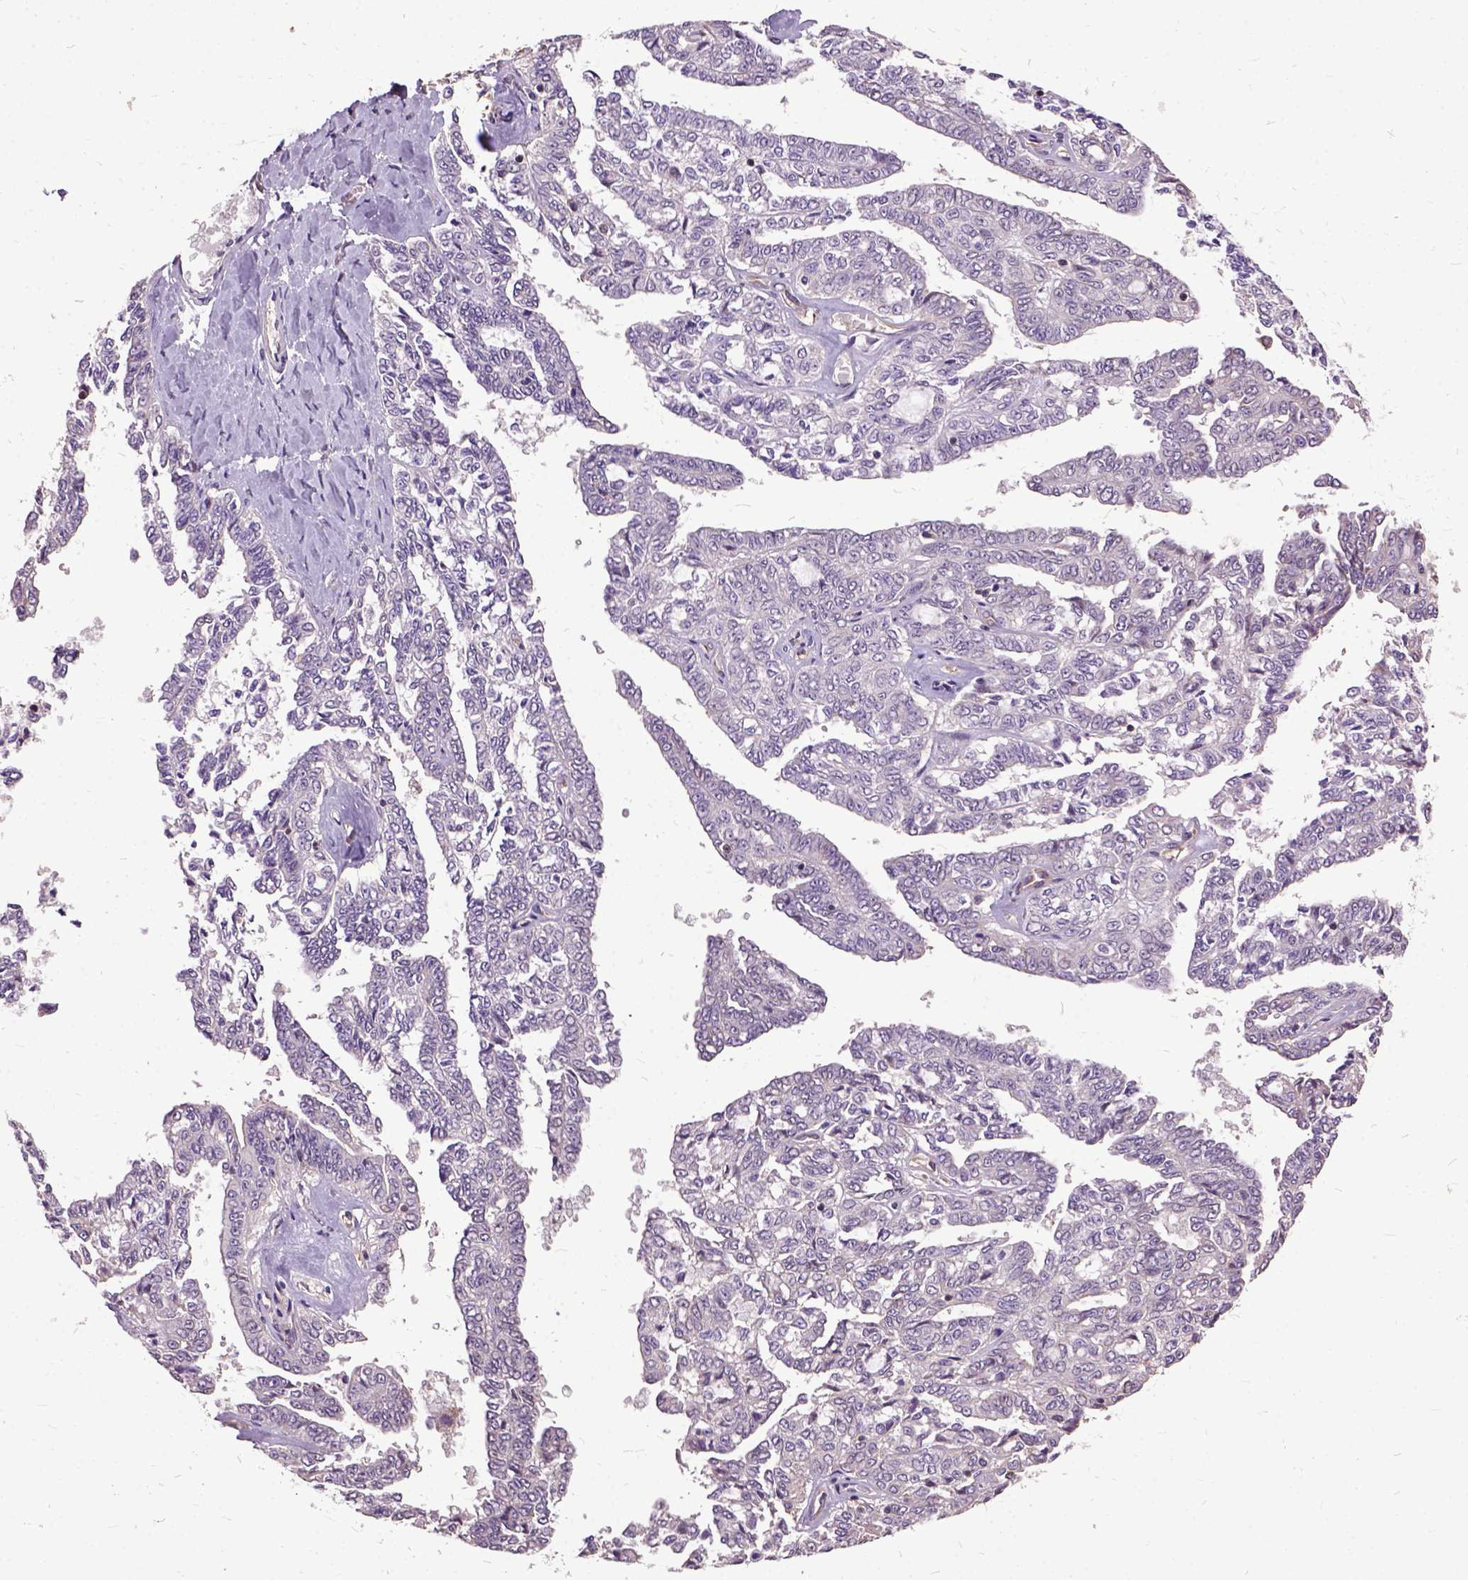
{"staining": {"intensity": "negative", "quantity": "none", "location": "none"}, "tissue": "ovarian cancer", "cell_type": "Tumor cells", "image_type": "cancer", "snomed": [{"axis": "morphology", "description": "Cystadenocarcinoma, serous, NOS"}, {"axis": "topography", "description": "Ovary"}], "caption": "Tumor cells are negative for brown protein staining in serous cystadenocarcinoma (ovarian).", "gene": "AREG", "patient": {"sex": "female", "age": 71}}